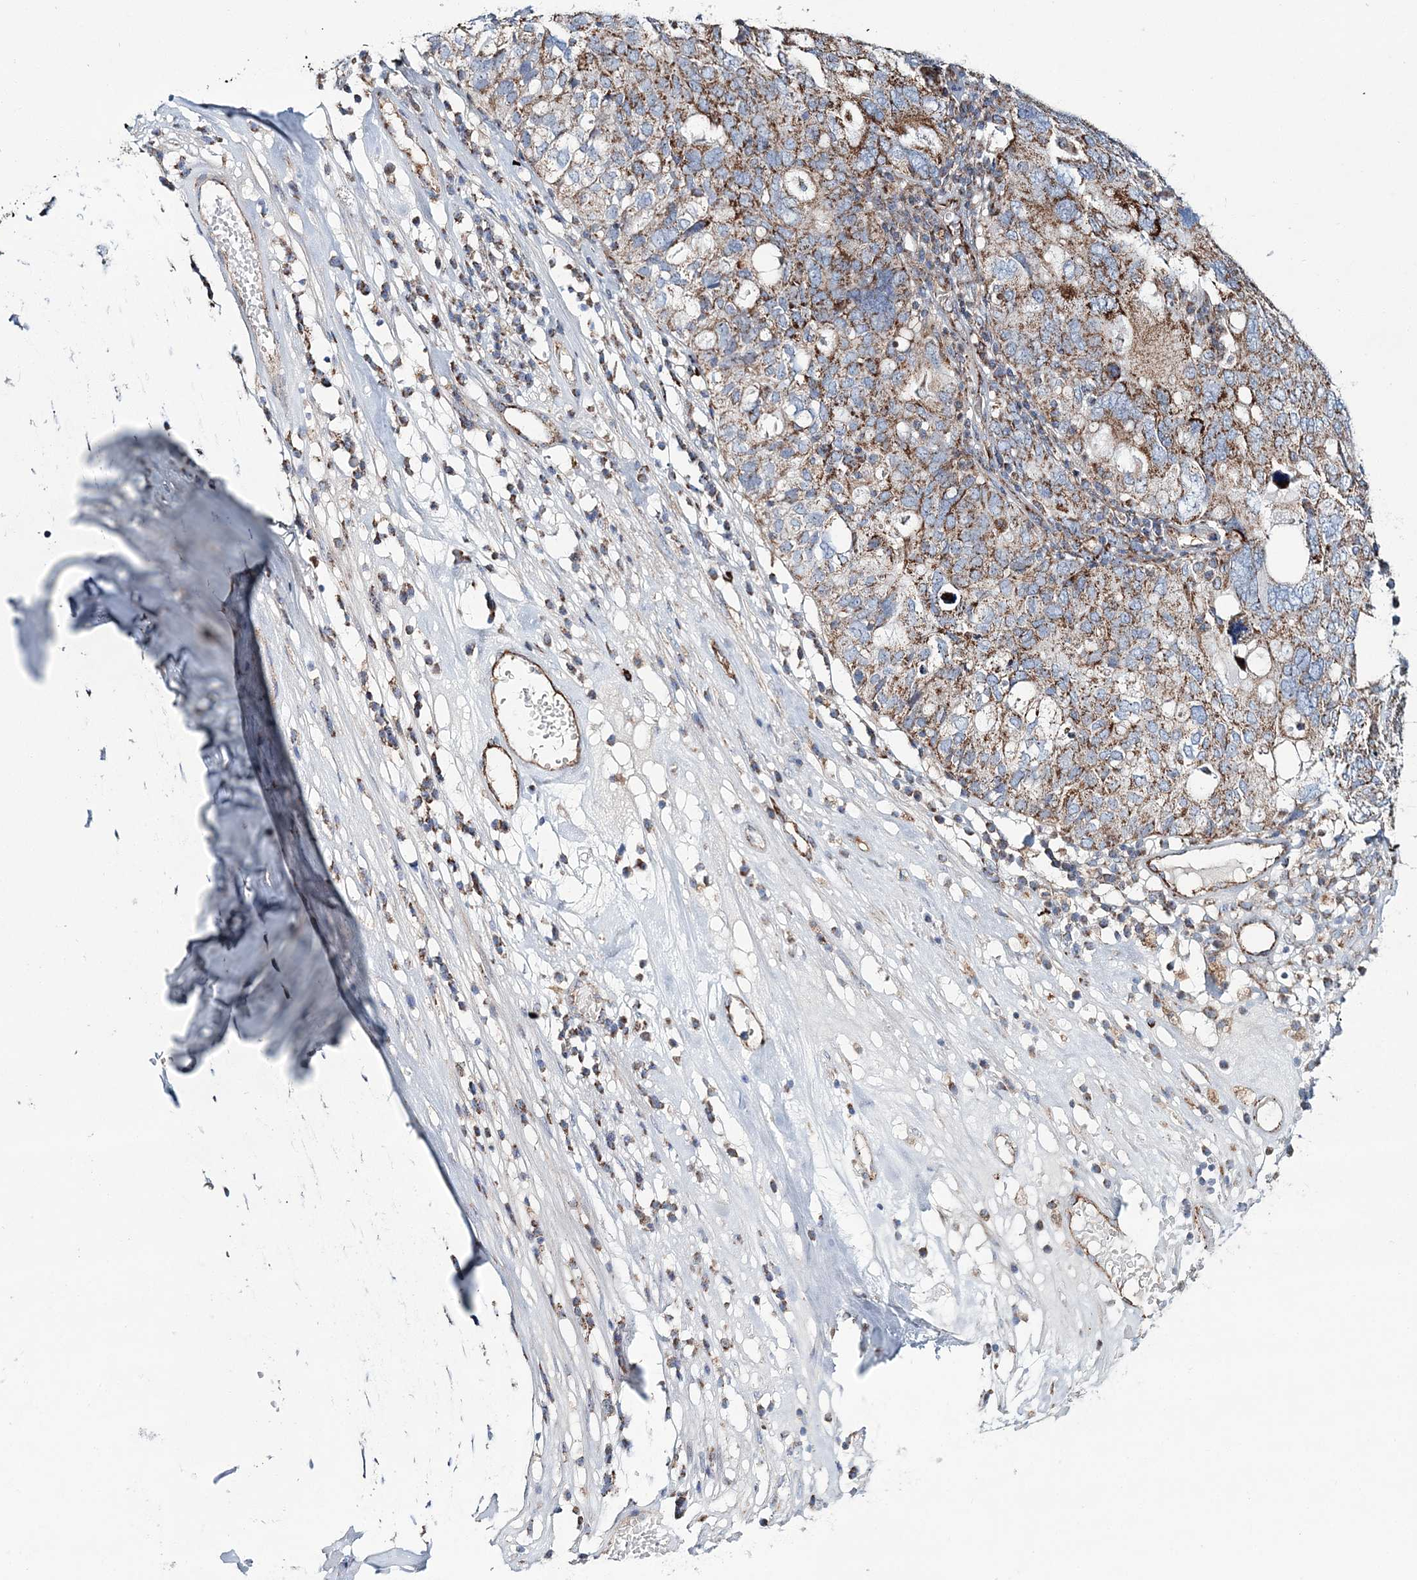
{"staining": {"intensity": "moderate", "quantity": ">75%", "location": "cytoplasmic/membranous"}, "tissue": "ovarian cancer", "cell_type": "Tumor cells", "image_type": "cancer", "snomed": [{"axis": "morphology", "description": "Carcinoma, endometroid"}, {"axis": "topography", "description": "Ovary"}], "caption": "Immunohistochemistry (DAB (3,3'-diaminobenzidine)) staining of ovarian cancer (endometroid carcinoma) shows moderate cytoplasmic/membranous protein positivity in about >75% of tumor cells.", "gene": "ARHGAP6", "patient": {"sex": "female", "age": 62}}